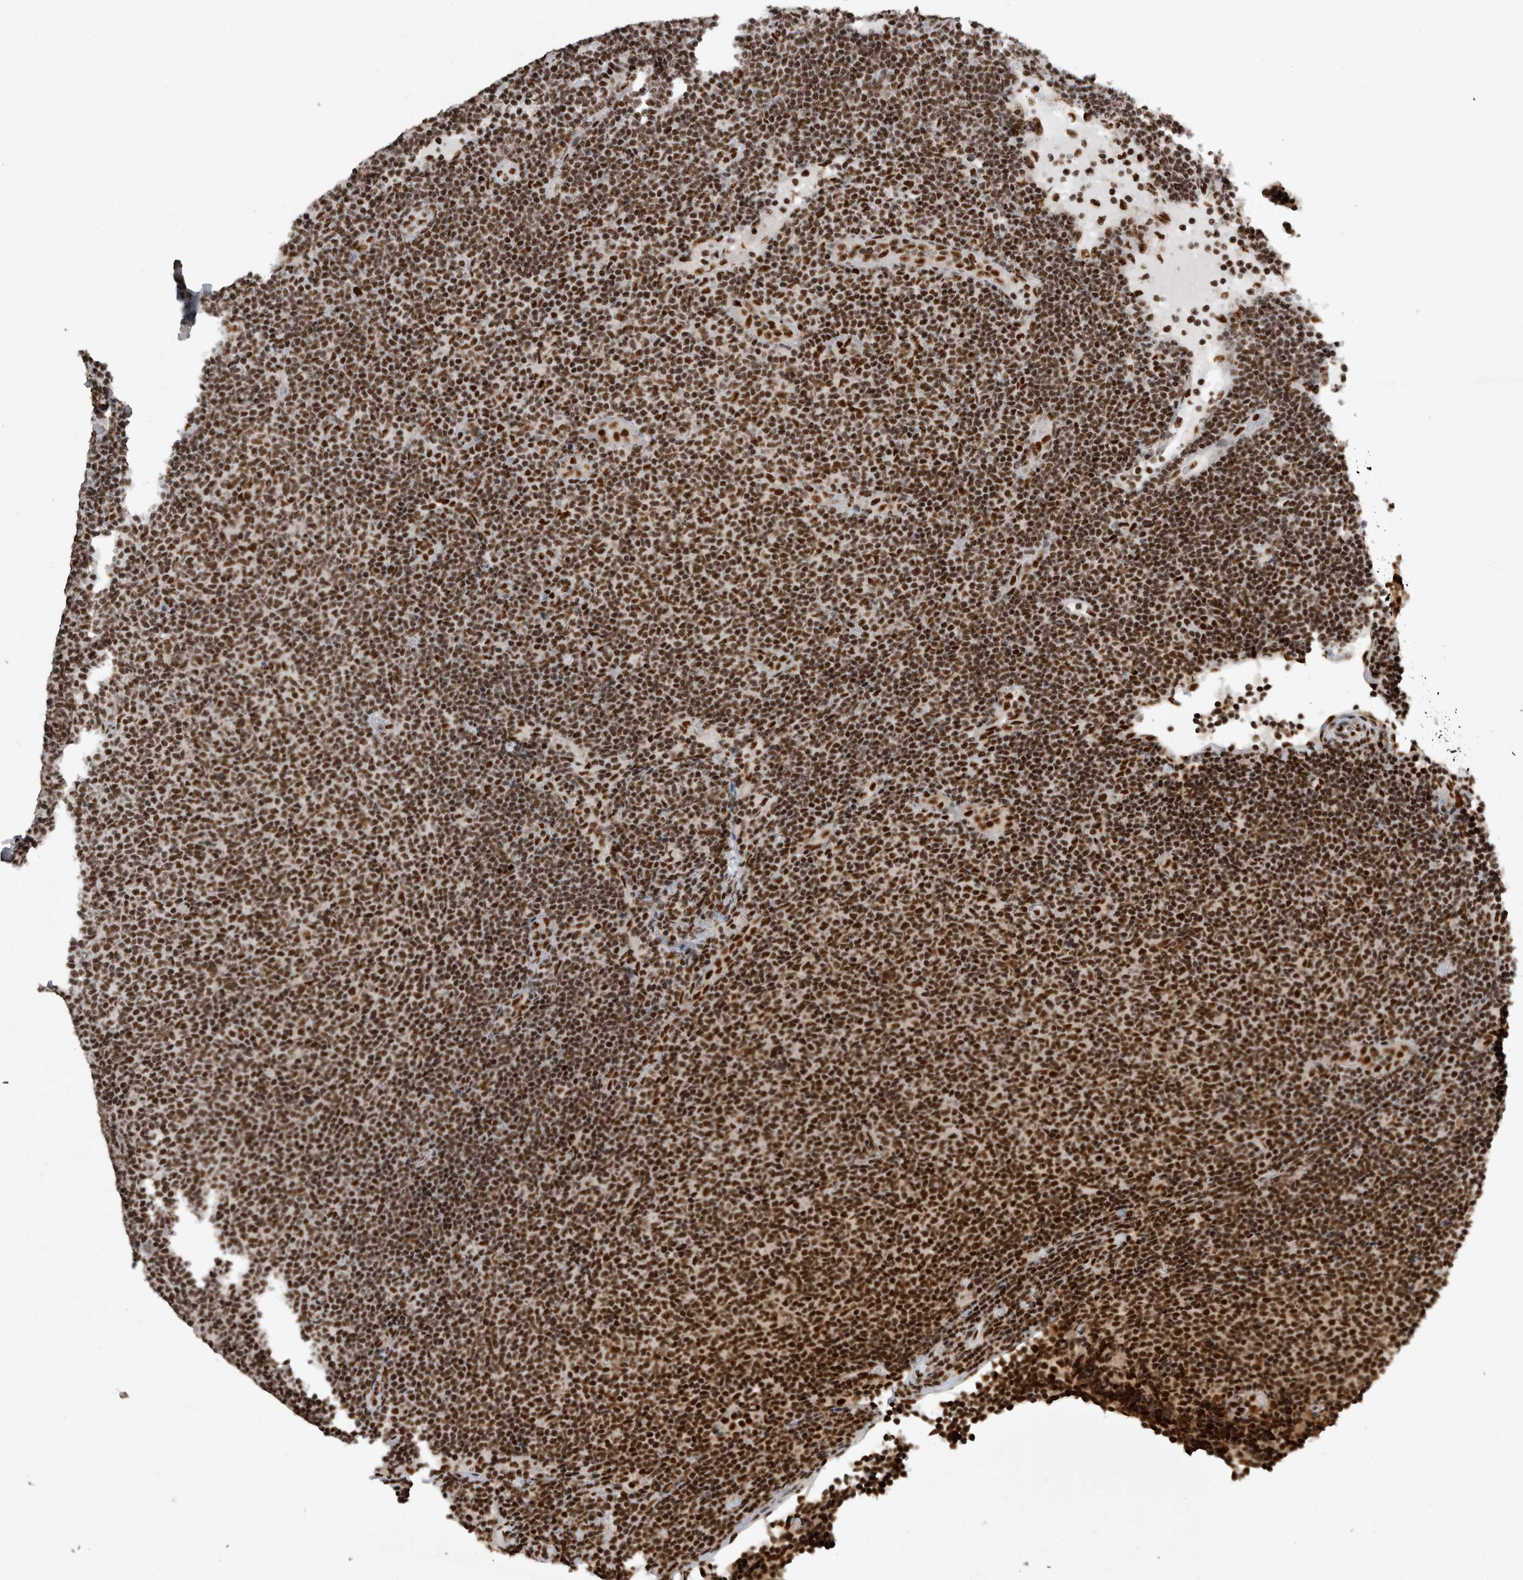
{"staining": {"intensity": "strong", "quantity": ">75%", "location": "nuclear"}, "tissue": "lymphoma", "cell_type": "Tumor cells", "image_type": "cancer", "snomed": [{"axis": "morphology", "description": "Malignant lymphoma, non-Hodgkin's type, Low grade"}, {"axis": "topography", "description": "Lymph node"}], "caption": "Immunohistochemical staining of human low-grade malignant lymphoma, non-Hodgkin's type shows strong nuclear protein expression in about >75% of tumor cells.", "gene": "ZSCAN2", "patient": {"sex": "male", "age": 66}}